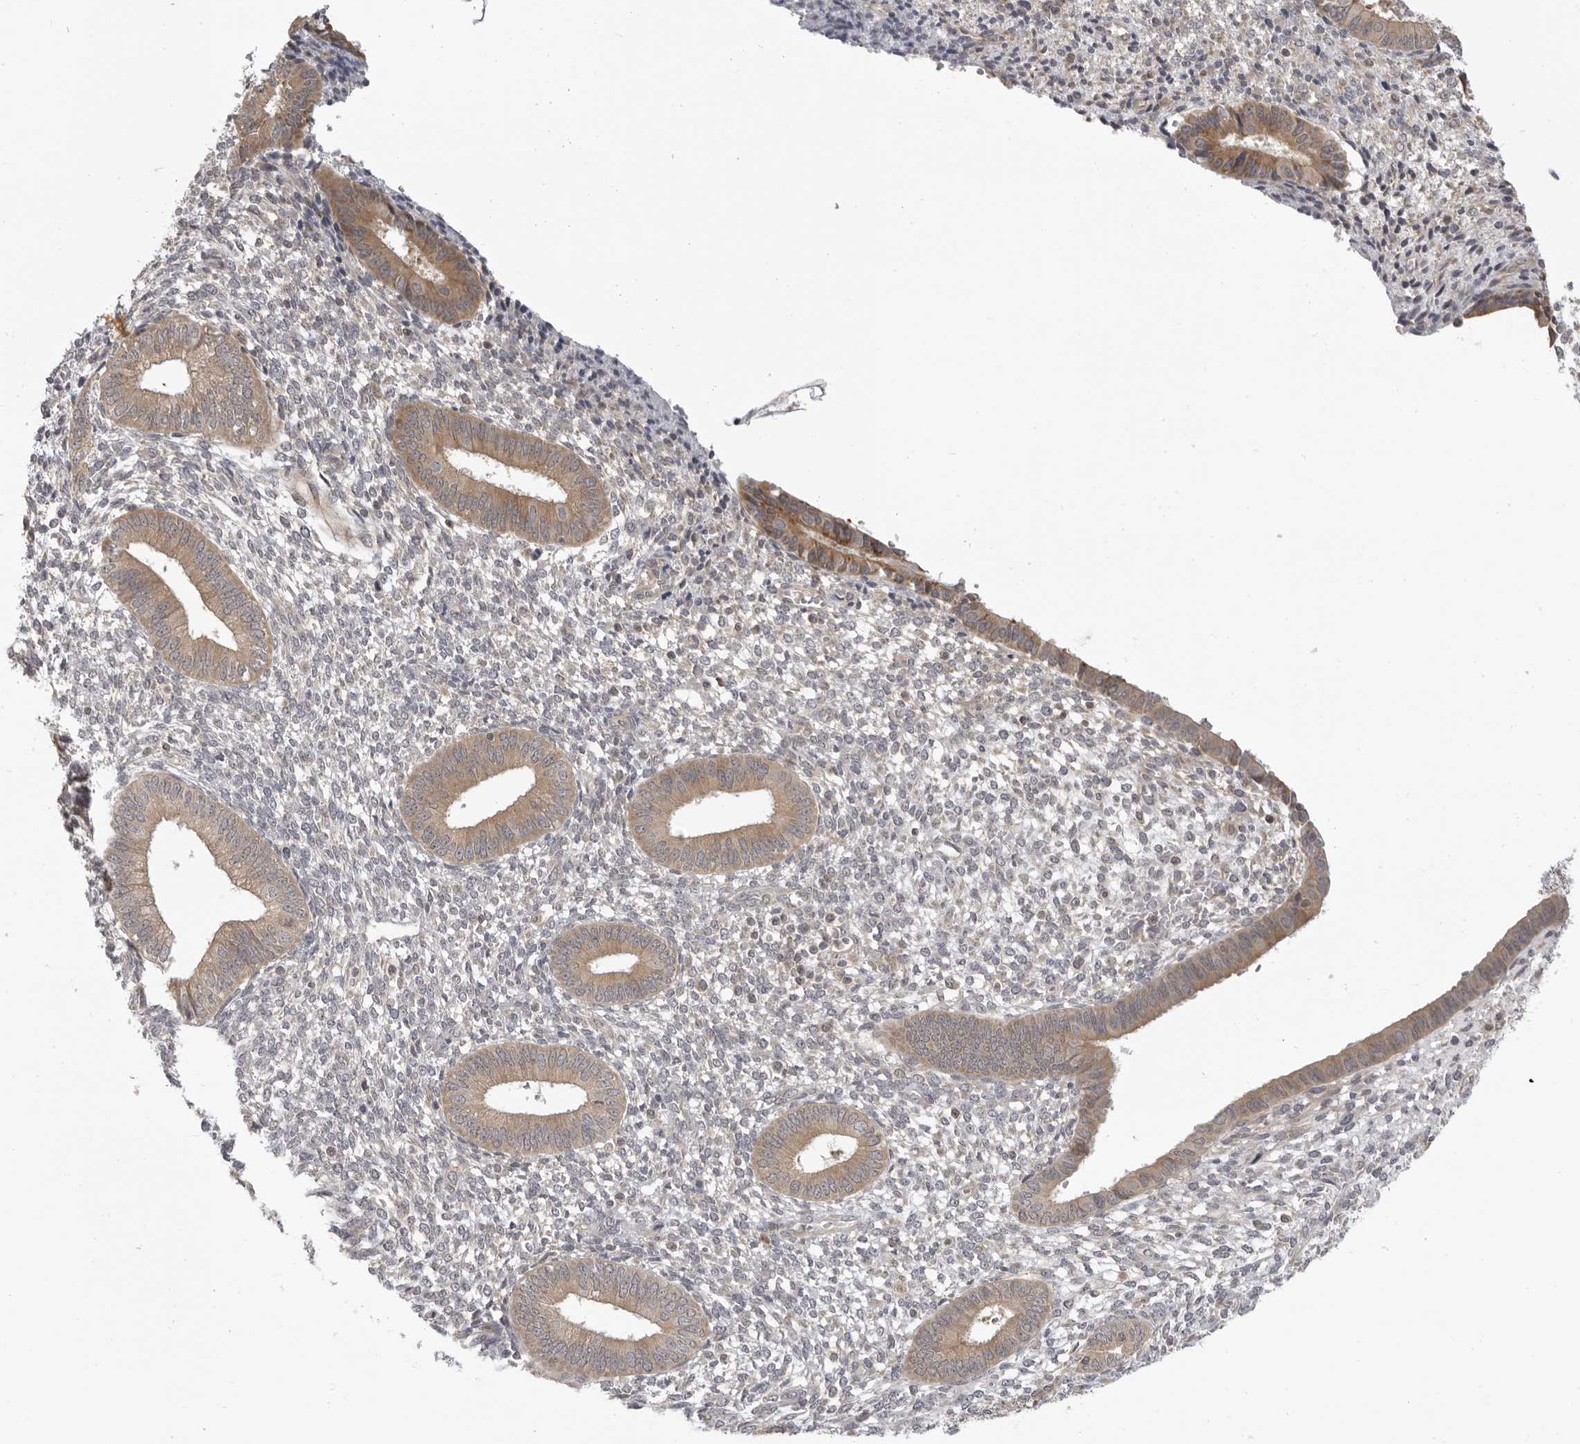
{"staining": {"intensity": "negative", "quantity": "none", "location": "none"}, "tissue": "endometrium", "cell_type": "Cells in endometrial stroma", "image_type": "normal", "snomed": [{"axis": "morphology", "description": "Normal tissue, NOS"}, {"axis": "topography", "description": "Endometrium"}], "caption": "Cells in endometrial stroma are negative for protein expression in normal human endometrium. (DAB (3,3'-diaminobenzidine) immunohistochemistry visualized using brightfield microscopy, high magnification).", "gene": "PRRC2A", "patient": {"sex": "female", "age": 46}}